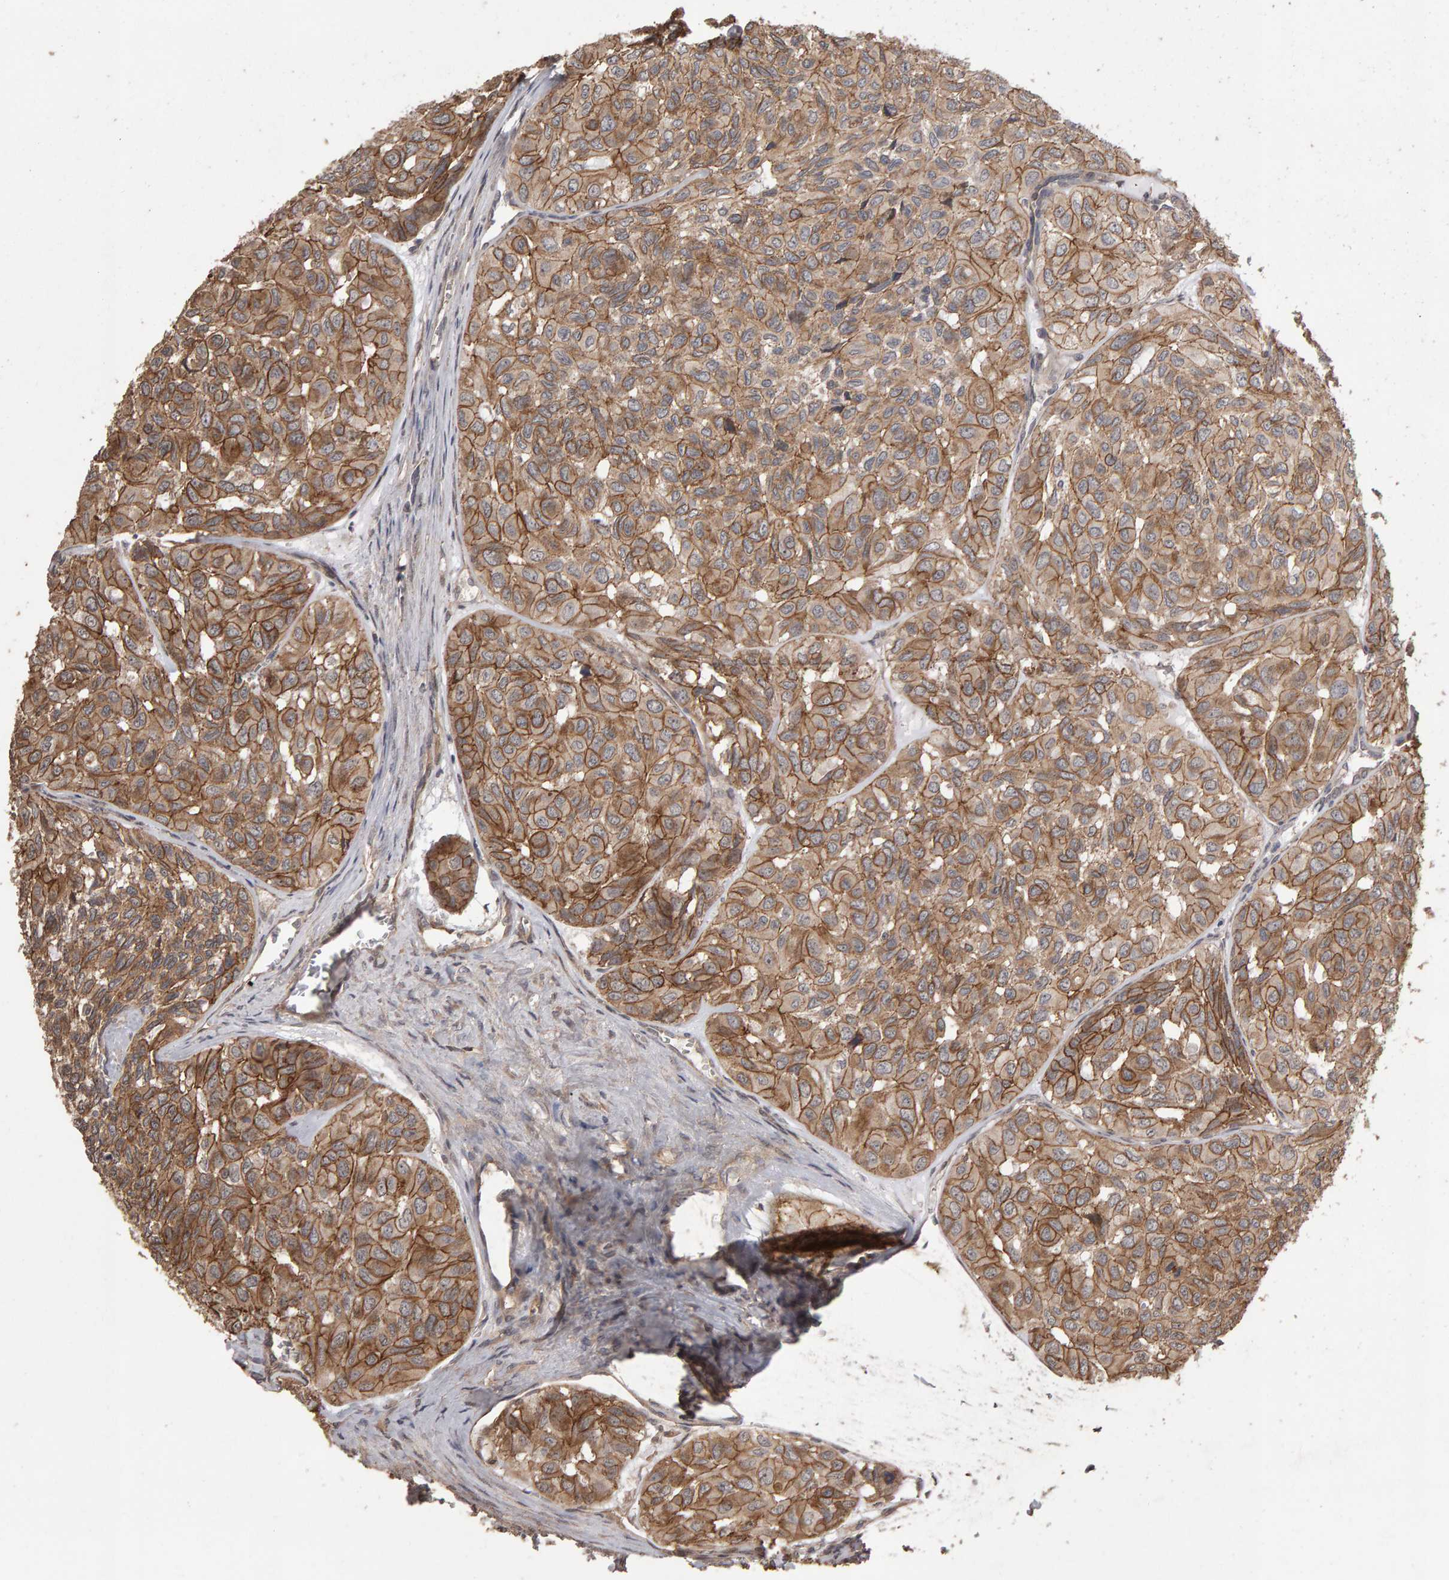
{"staining": {"intensity": "moderate", "quantity": ">75%", "location": "cytoplasmic/membranous"}, "tissue": "head and neck cancer", "cell_type": "Tumor cells", "image_type": "cancer", "snomed": [{"axis": "morphology", "description": "Adenocarcinoma, NOS"}, {"axis": "topography", "description": "Salivary gland, NOS"}, {"axis": "topography", "description": "Head-Neck"}], "caption": "High-power microscopy captured an IHC histopathology image of head and neck cancer (adenocarcinoma), revealing moderate cytoplasmic/membranous positivity in approximately >75% of tumor cells.", "gene": "SCRIB", "patient": {"sex": "female", "age": 76}}